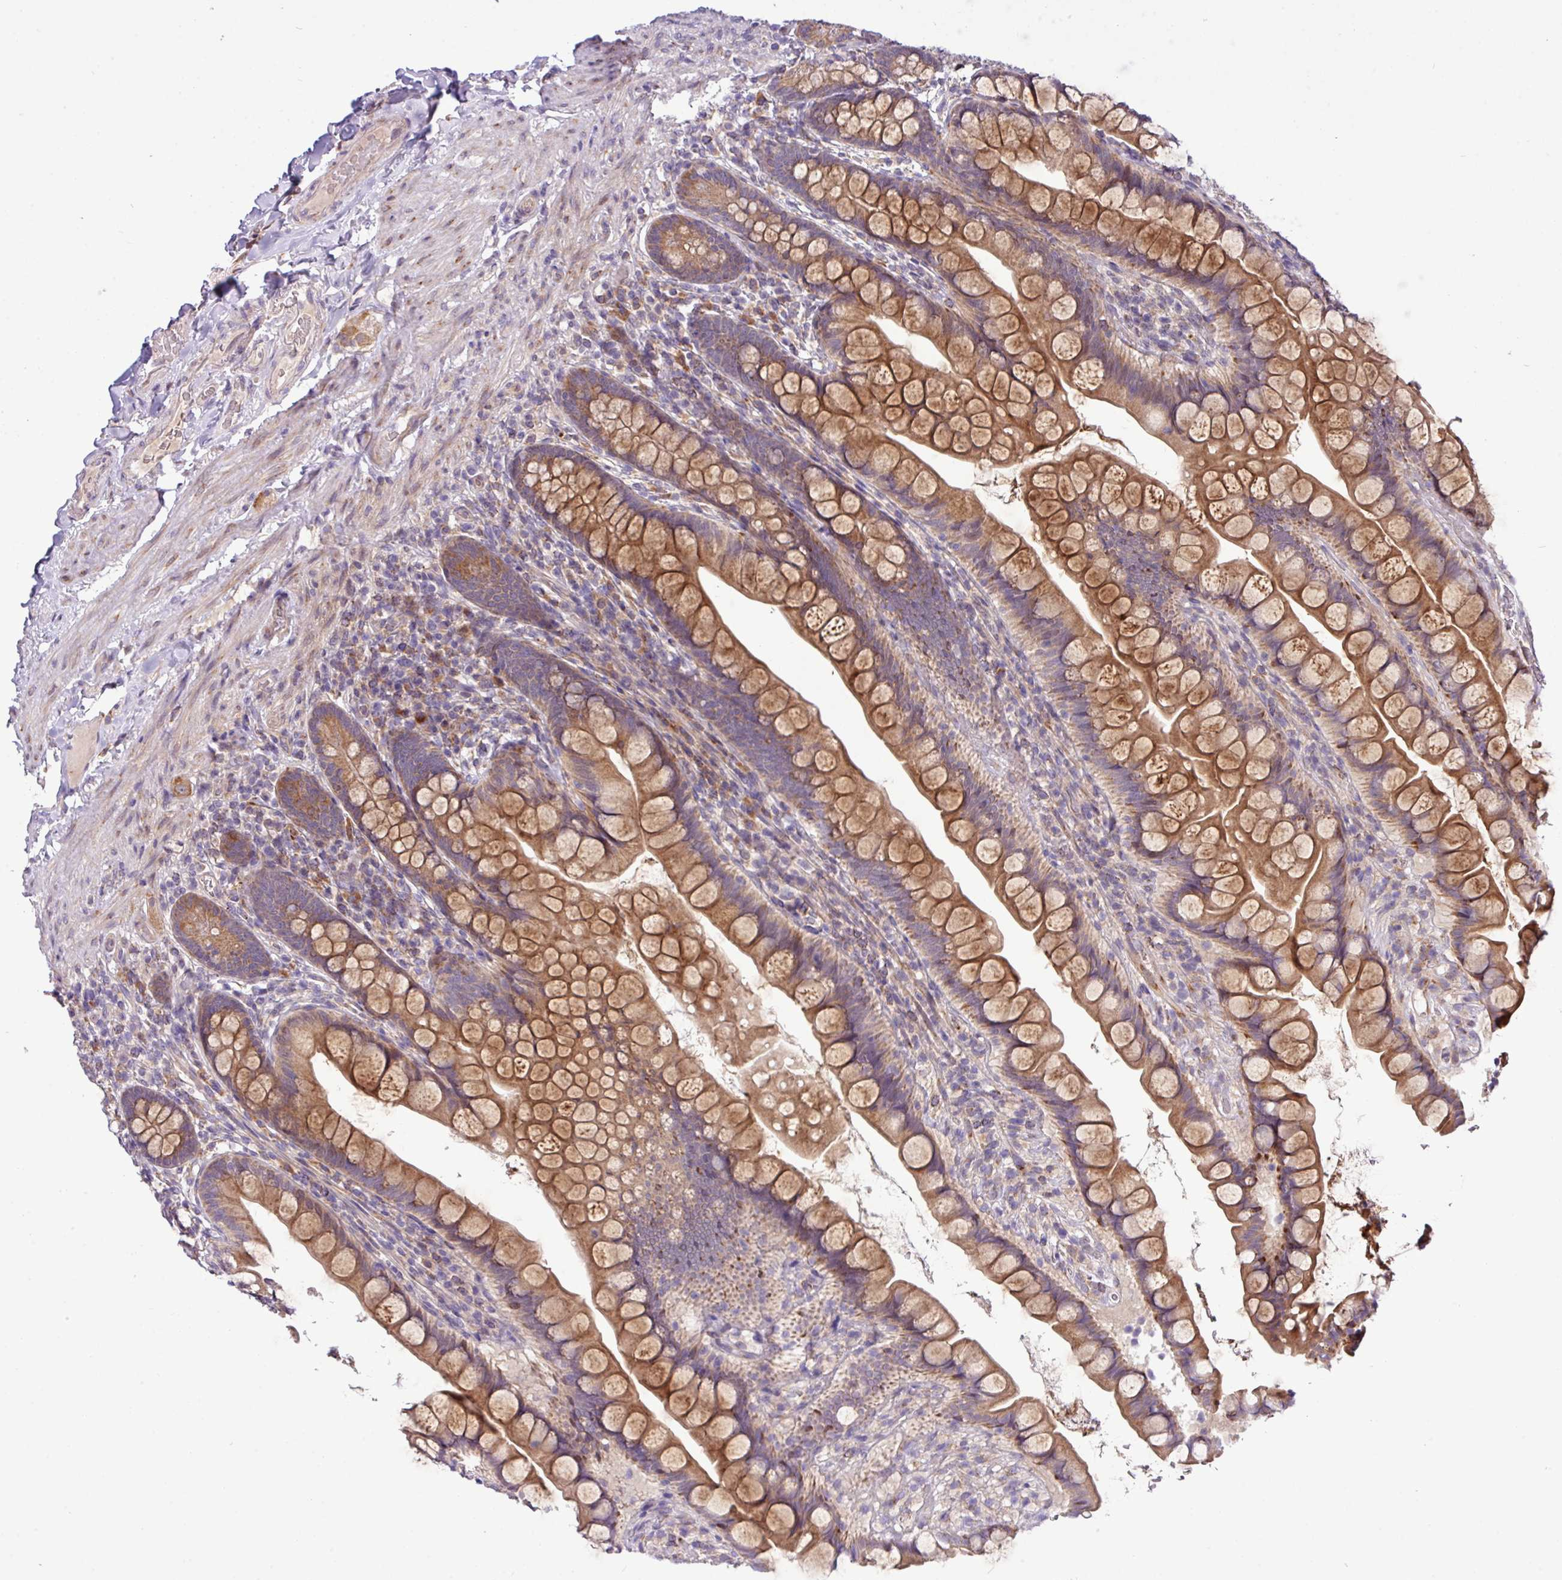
{"staining": {"intensity": "moderate", "quantity": ">75%", "location": "cytoplasmic/membranous"}, "tissue": "small intestine", "cell_type": "Glandular cells", "image_type": "normal", "snomed": [{"axis": "morphology", "description": "Normal tissue, NOS"}, {"axis": "topography", "description": "Small intestine"}], "caption": "Brown immunohistochemical staining in unremarkable human small intestine reveals moderate cytoplasmic/membranous expression in about >75% of glandular cells.", "gene": "TM2D2", "patient": {"sex": "male", "age": 70}}